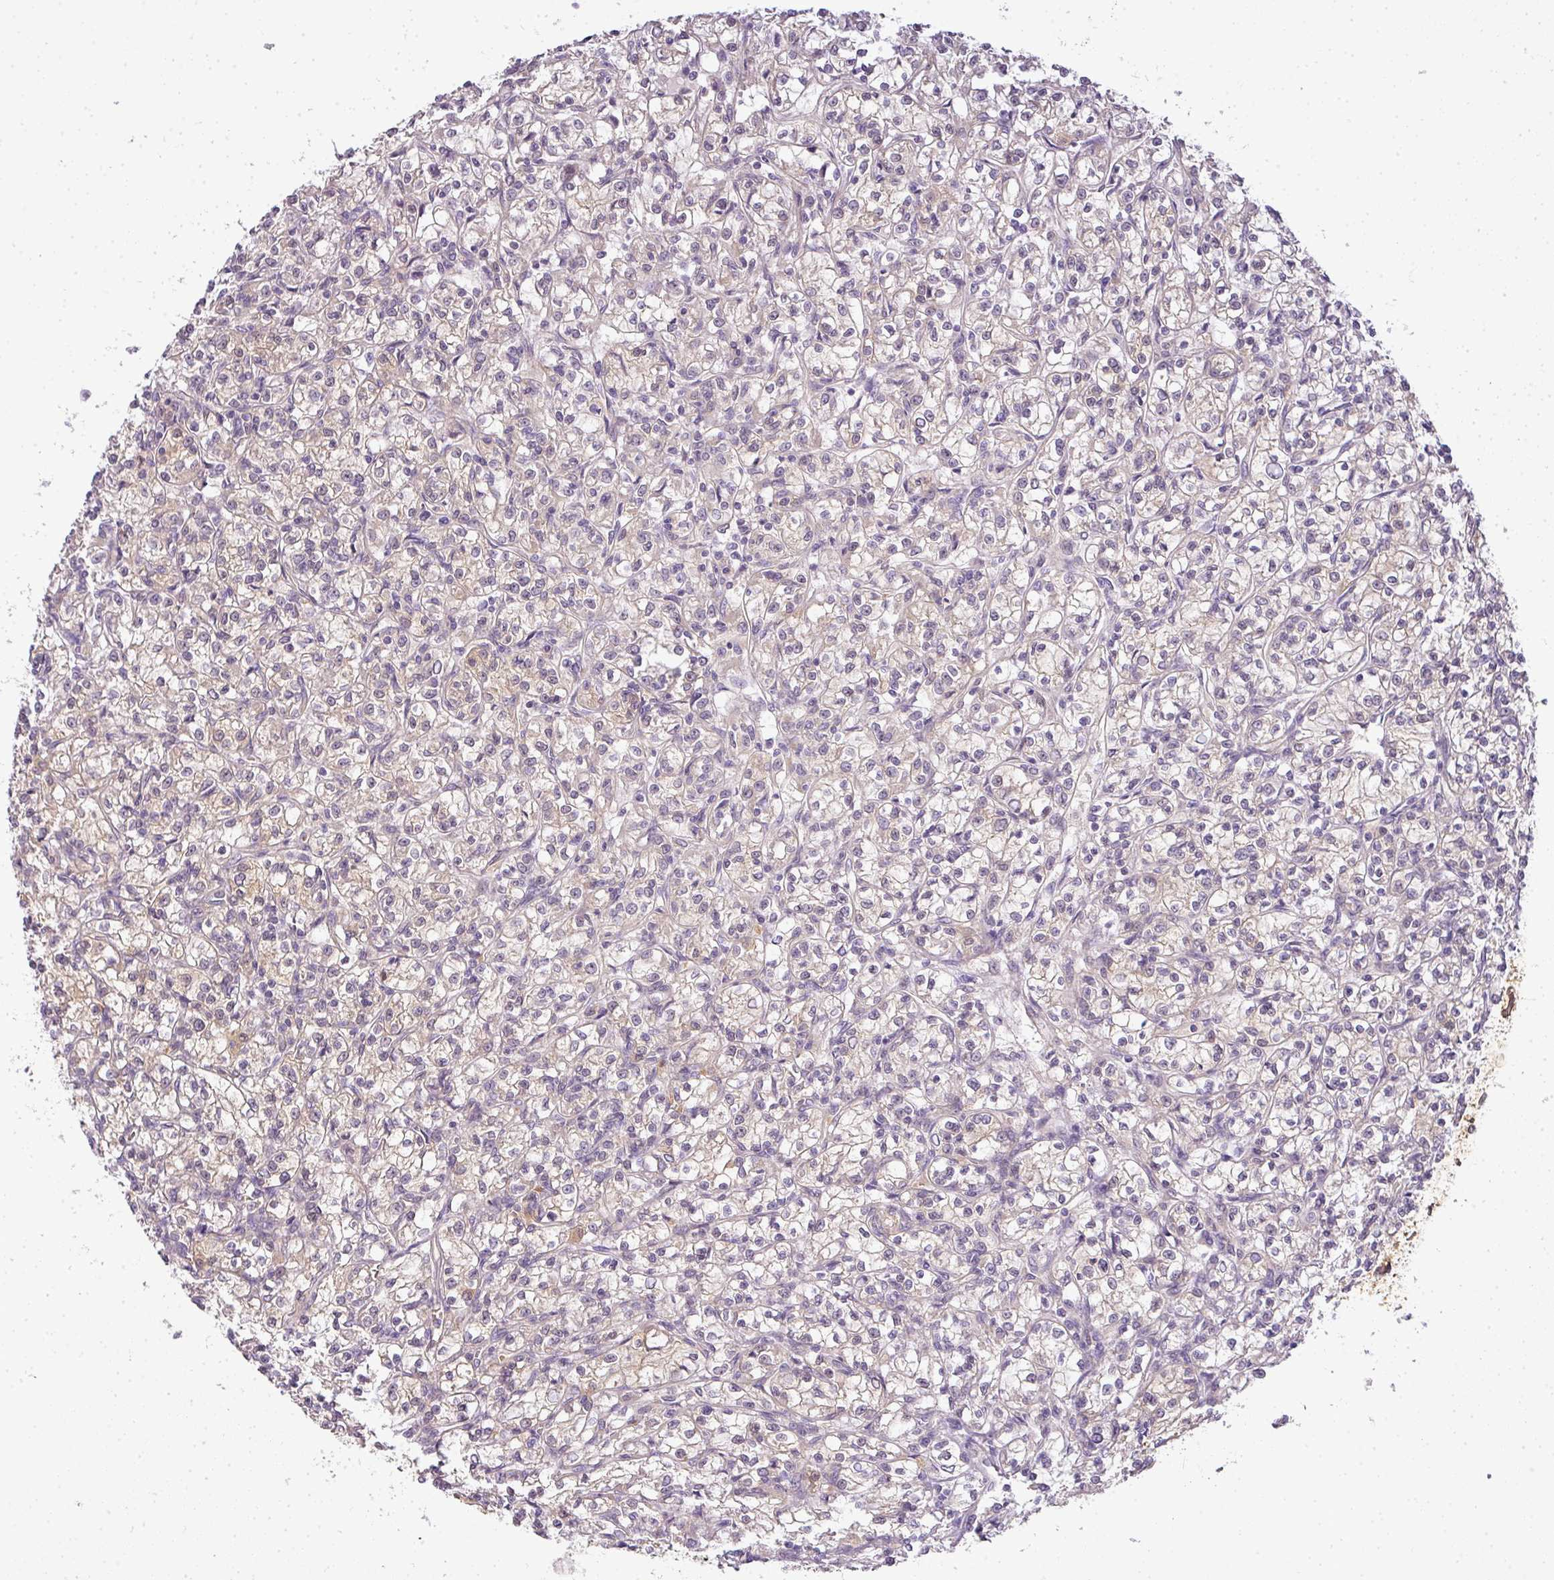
{"staining": {"intensity": "weak", "quantity": "<25%", "location": "cytoplasmic/membranous"}, "tissue": "renal cancer", "cell_type": "Tumor cells", "image_type": "cancer", "snomed": [{"axis": "morphology", "description": "Adenocarcinoma, NOS"}, {"axis": "topography", "description": "Kidney"}], "caption": "The image shows no staining of tumor cells in adenocarcinoma (renal).", "gene": "ADH5", "patient": {"sex": "female", "age": 59}}